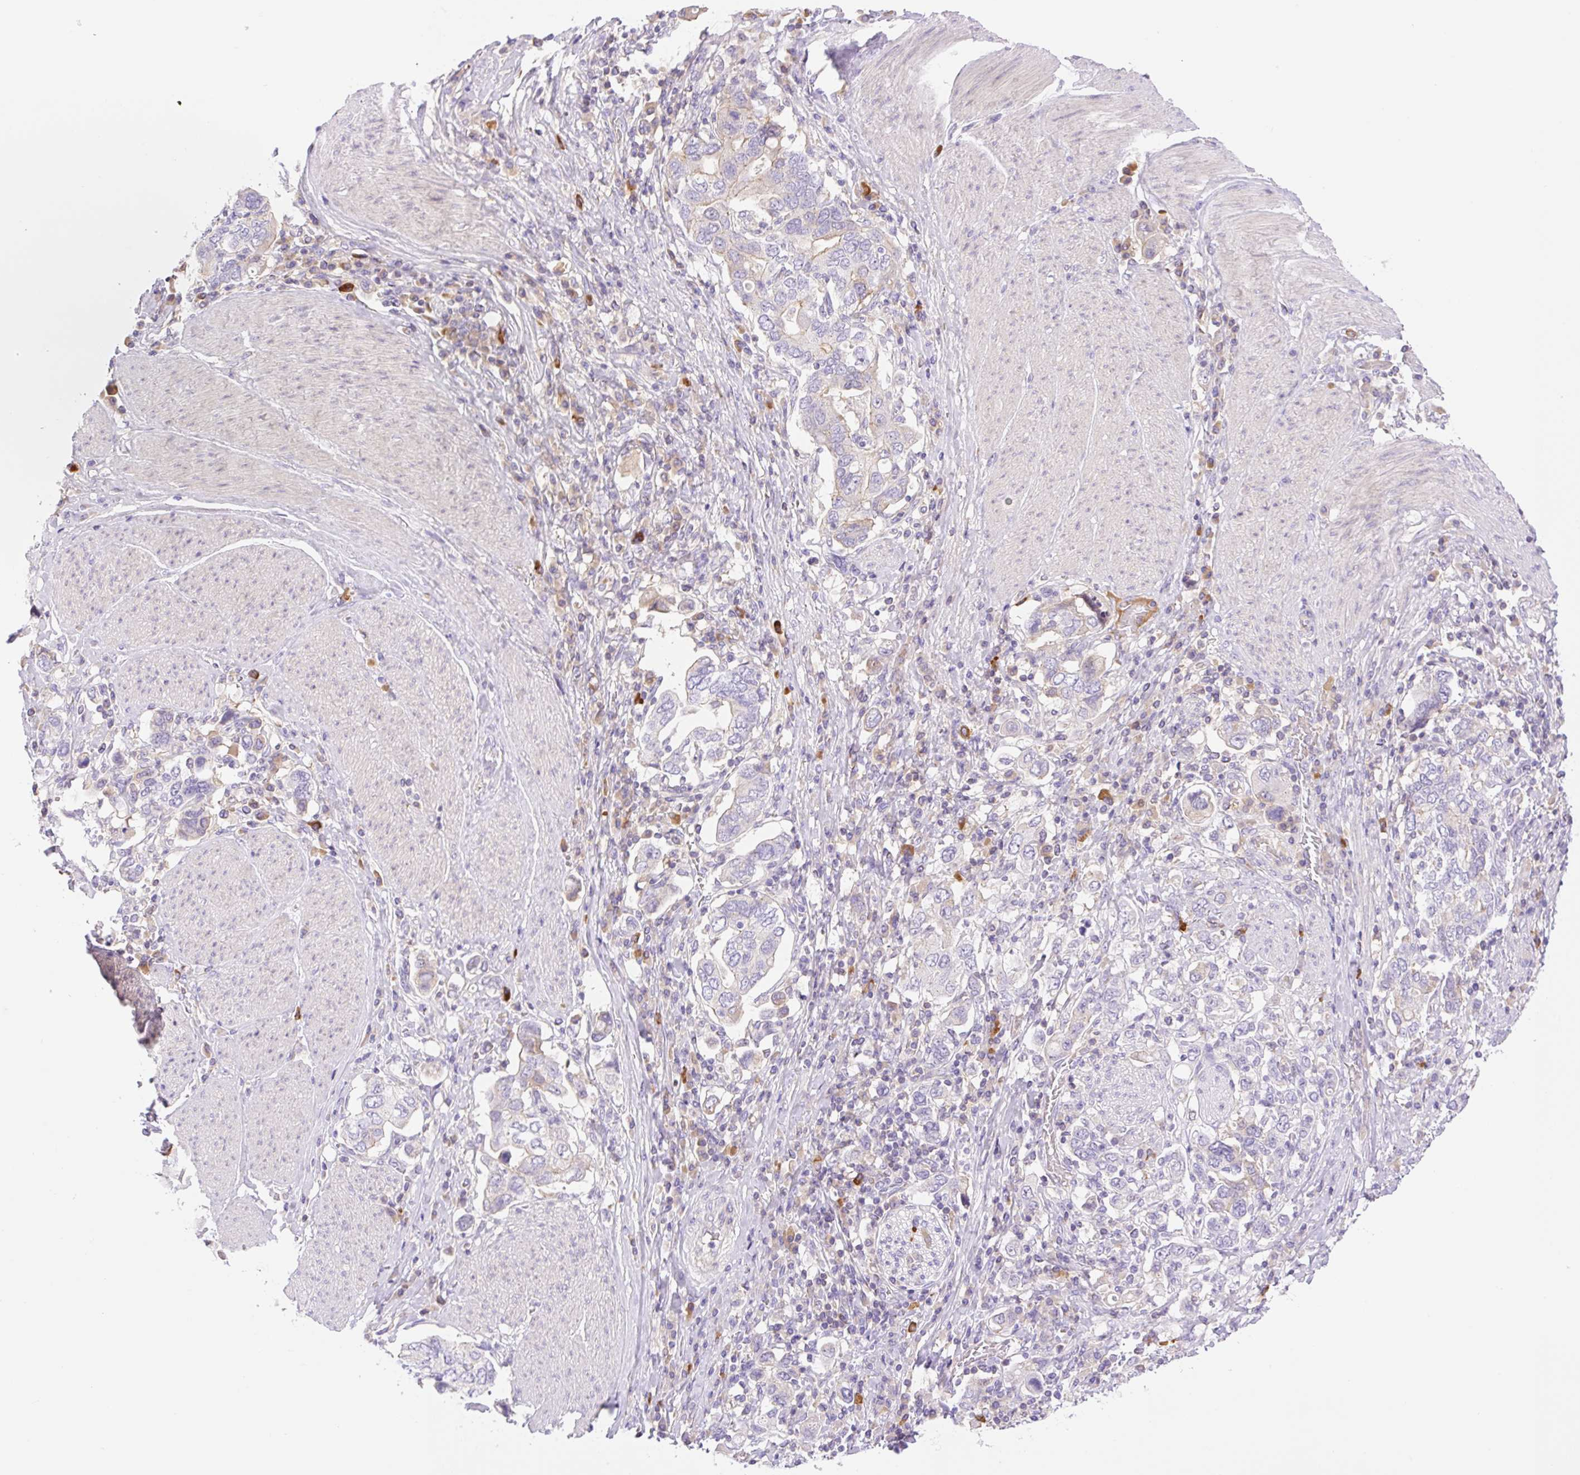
{"staining": {"intensity": "negative", "quantity": "none", "location": "none"}, "tissue": "stomach cancer", "cell_type": "Tumor cells", "image_type": "cancer", "snomed": [{"axis": "morphology", "description": "Adenocarcinoma, NOS"}, {"axis": "topography", "description": "Stomach, upper"}, {"axis": "topography", "description": "Stomach"}], "caption": "Tumor cells are negative for protein expression in human stomach cancer. (DAB immunohistochemistry with hematoxylin counter stain).", "gene": "DENND5A", "patient": {"sex": "male", "age": 62}}